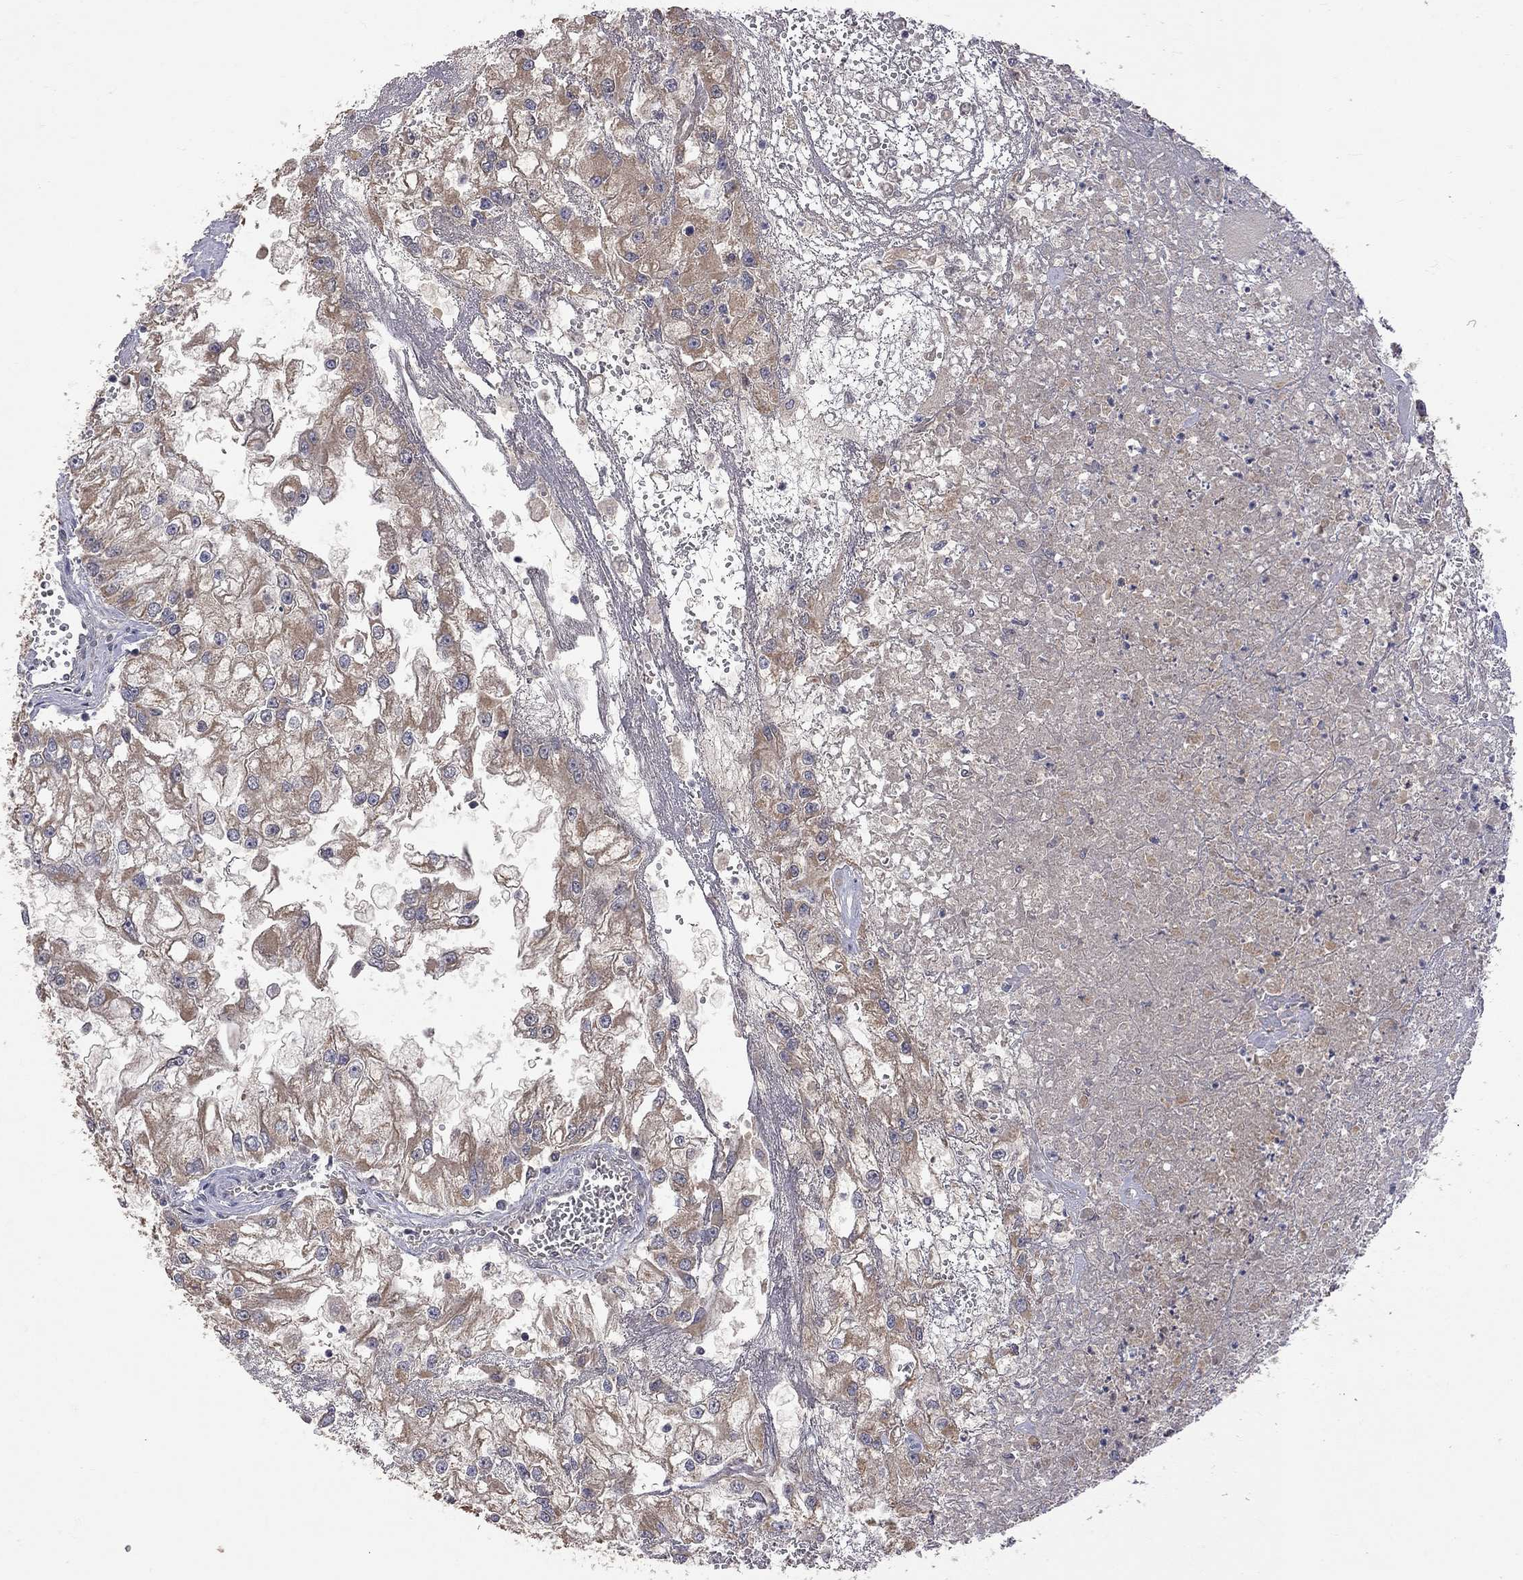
{"staining": {"intensity": "moderate", "quantity": ">75%", "location": "cytoplasmic/membranous"}, "tissue": "renal cancer", "cell_type": "Tumor cells", "image_type": "cancer", "snomed": [{"axis": "morphology", "description": "Adenocarcinoma, NOS"}, {"axis": "topography", "description": "Kidney"}], "caption": "Human renal adenocarcinoma stained for a protein (brown) shows moderate cytoplasmic/membranous positive expression in approximately >75% of tumor cells.", "gene": "HTR6", "patient": {"sex": "male", "age": 59}}